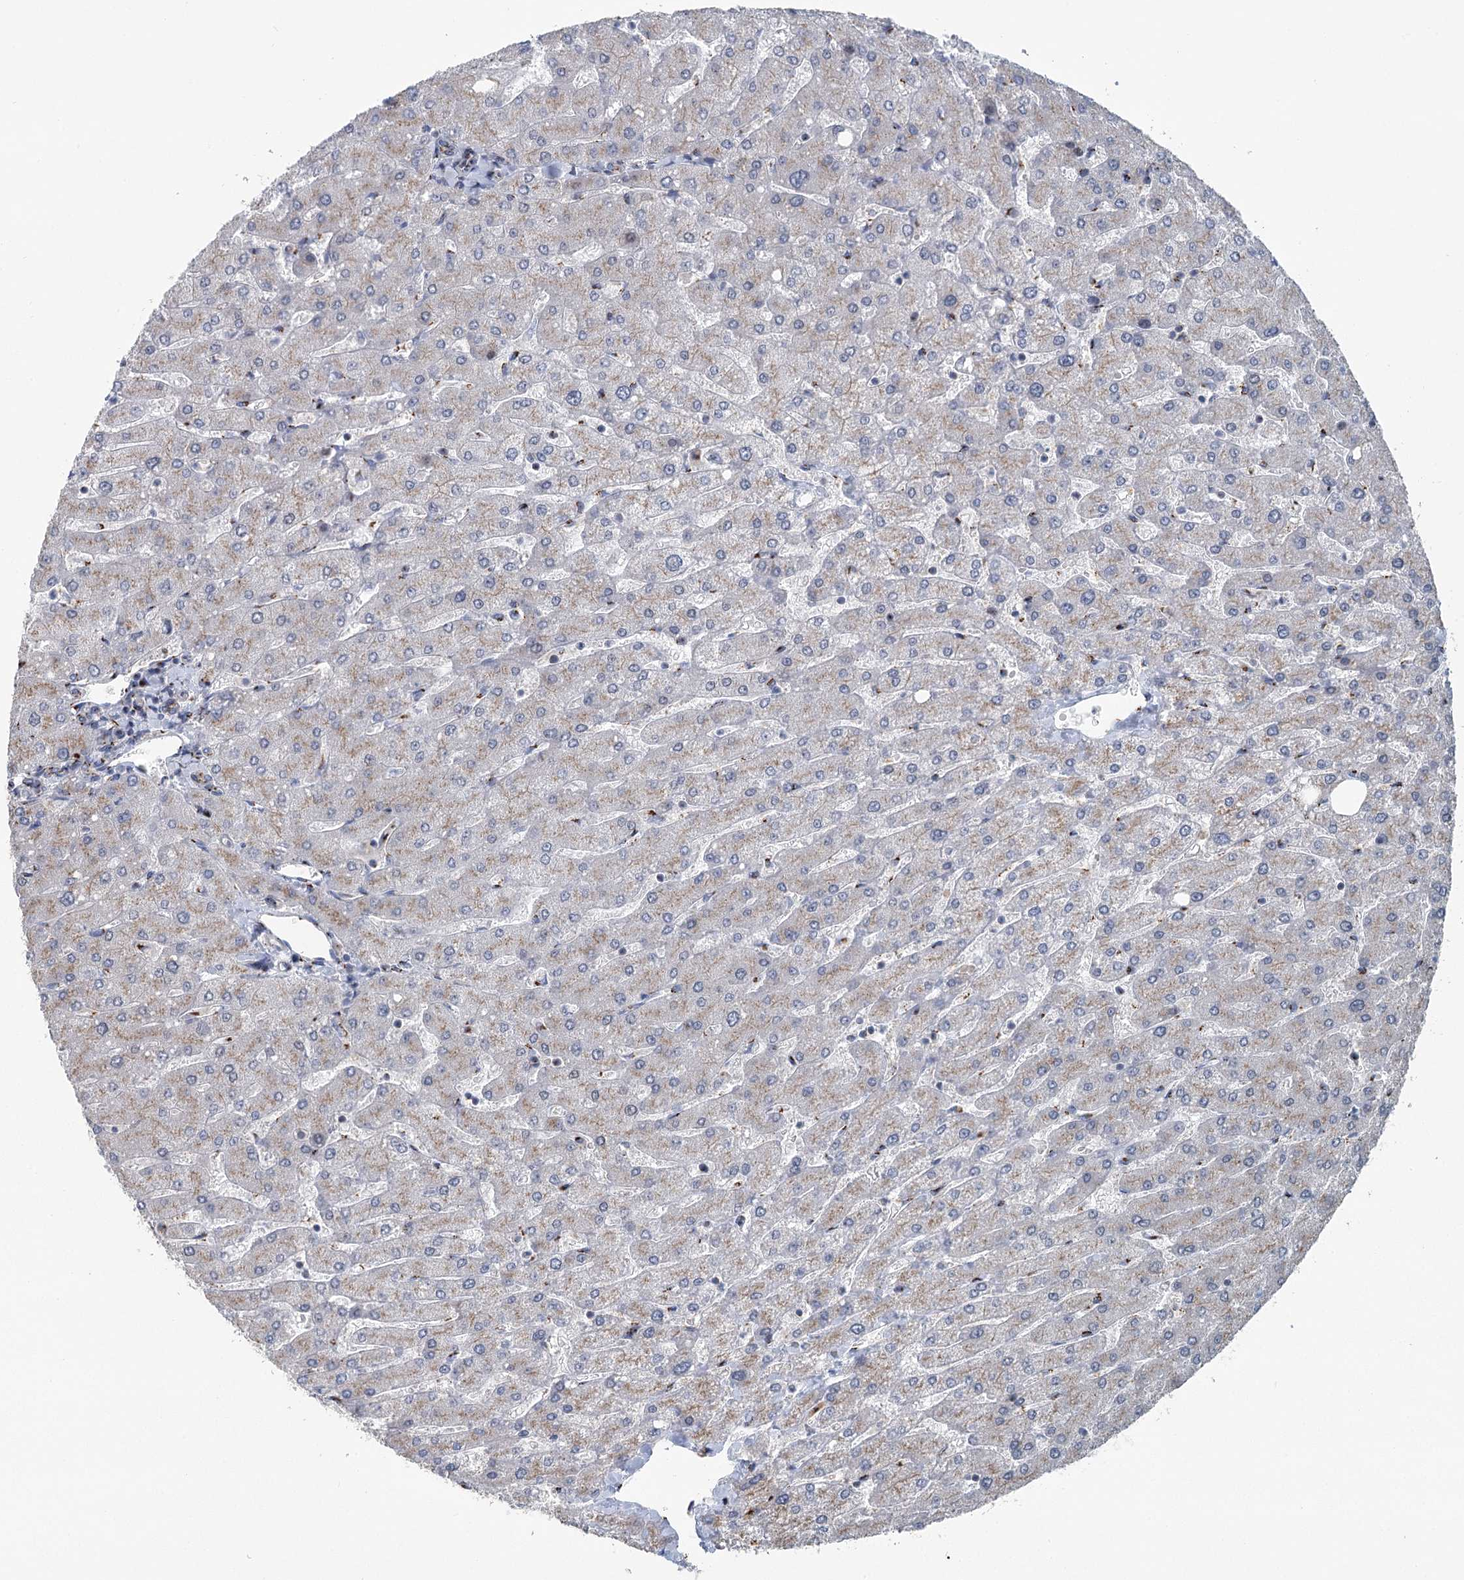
{"staining": {"intensity": "weak", "quantity": "<25%", "location": "cytoplasmic/membranous"}, "tissue": "liver", "cell_type": "Cholangiocytes", "image_type": "normal", "snomed": [{"axis": "morphology", "description": "Normal tissue, NOS"}, {"axis": "topography", "description": "Liver"}], "caption": "An immunohistochemistry photomicrograph of unremarkable liver is shown. There is no staining in cholangiocytes of liver. (Stains: DAB (3,3'-diaminobenzidine) immunohistochemistry (IHC) with hematoxylin counter stain, Microscopy: brightfield microscopy at high magnification).", "gene": "ITIH5", "patient": {"sex": "male", "age": 55}}